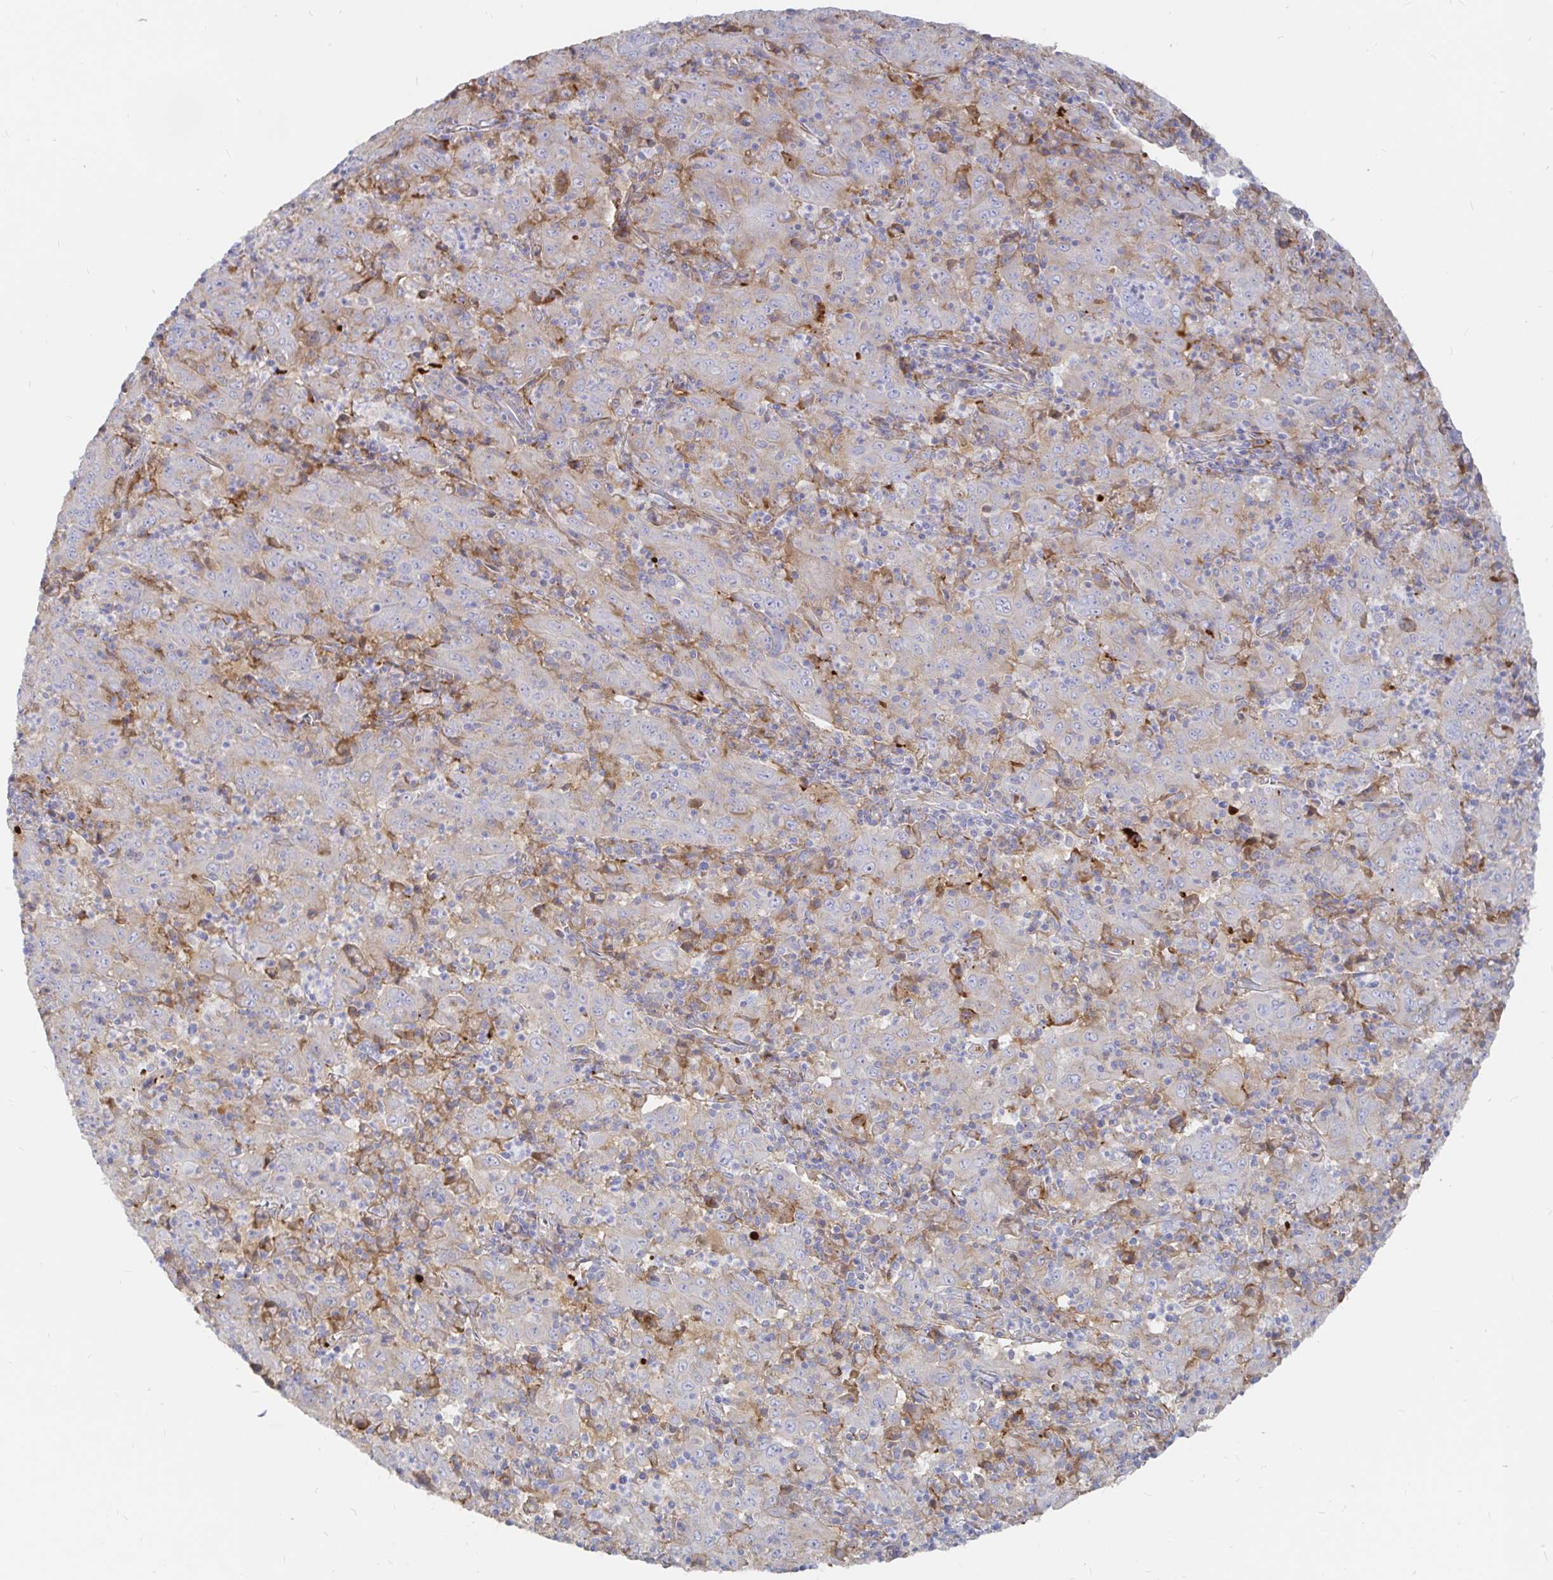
{"staining": {"intensity": "negative", "quantity": "none", "location": "none"}, "tissue": "pancreatic cancer", "cell_type": "Tumor cells", "image_type": "cancer", "snomed": [{"axis": "morphology", "description": "Adenocarcinoma, NOS"}, {"axis": "topography", "description": "Pancreas"}], "caption": "Tumor cells show no significant protein staining in pancreatic cancer.", "gene": "KCTD19", "patient": {"sex": "male", "age": 63}}